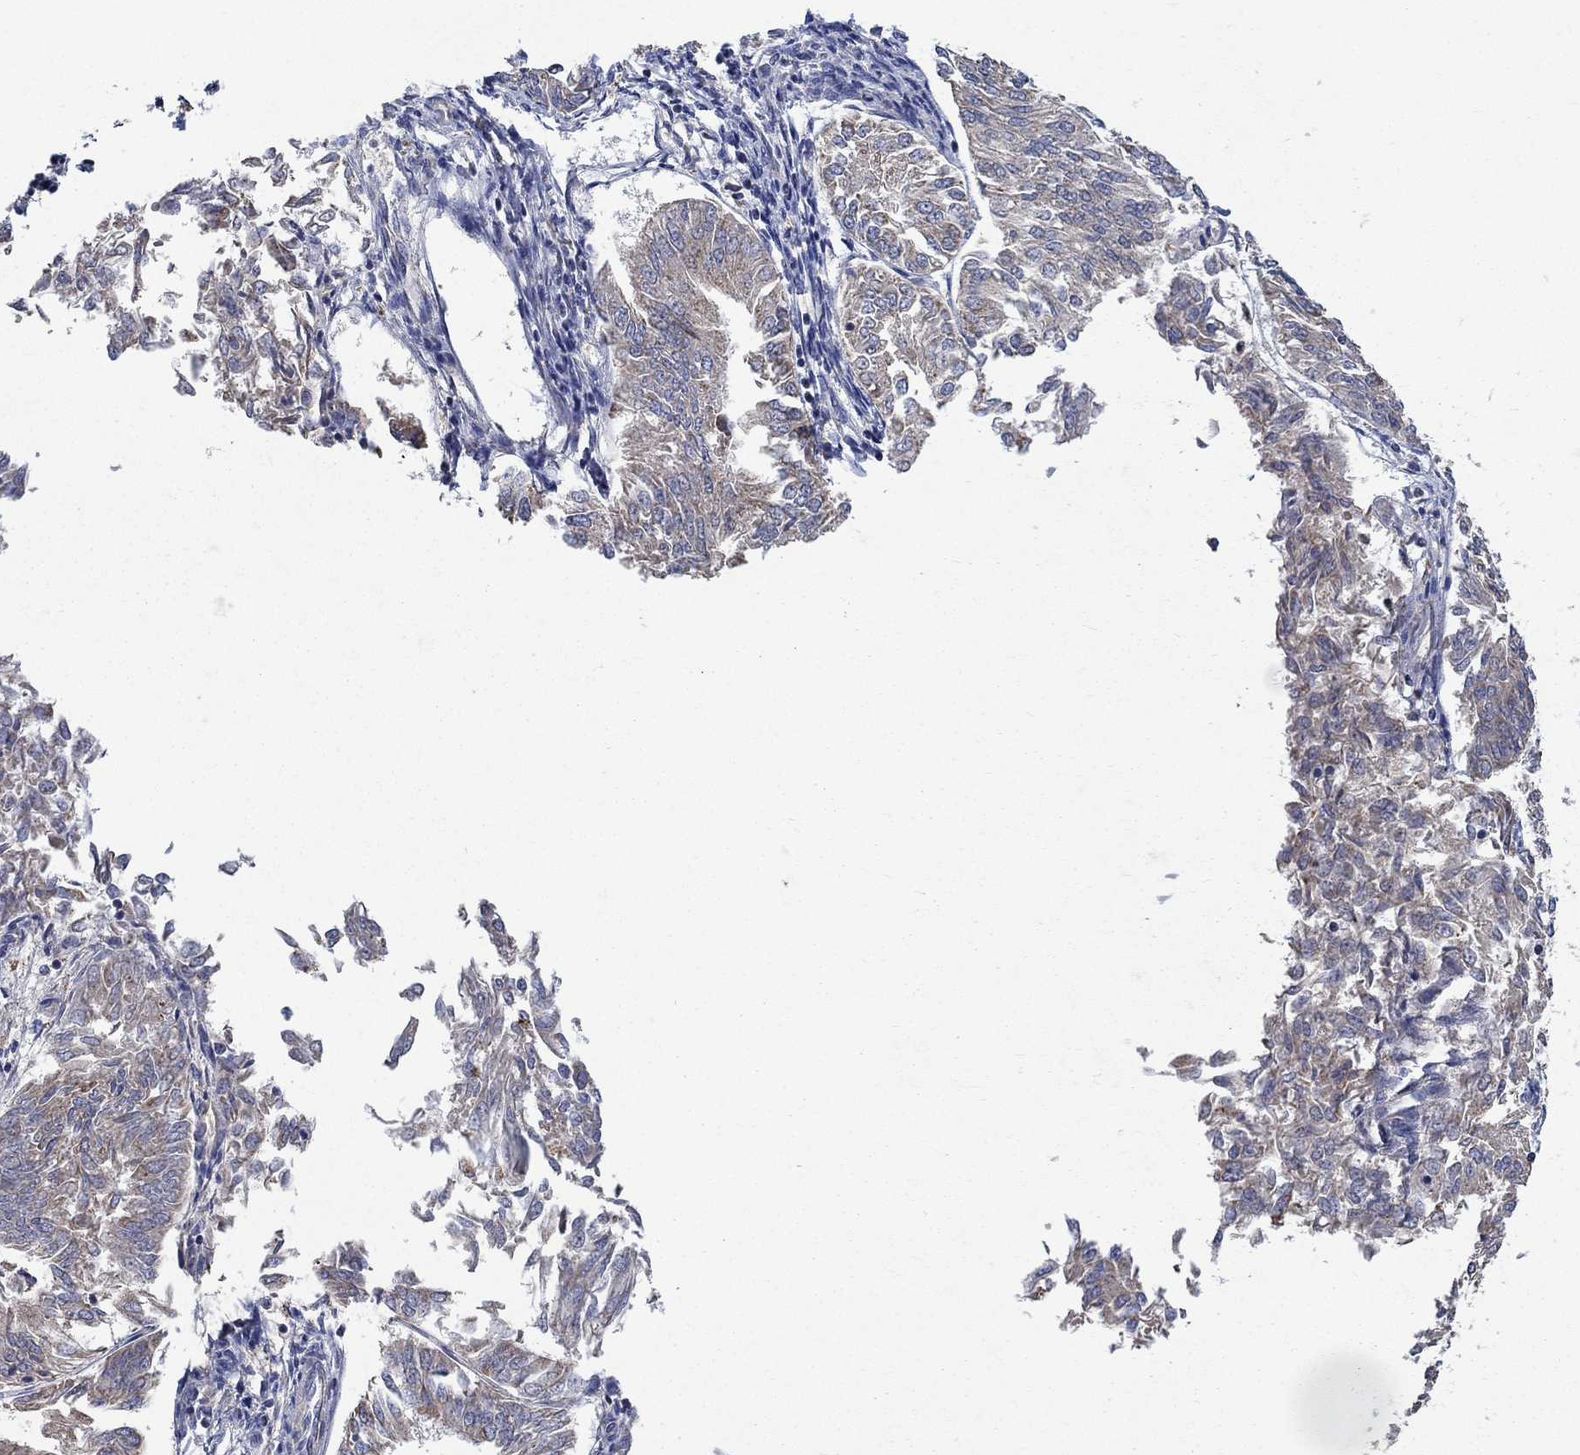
{"staining": {"intensity": "weak", "quantity": "25%-75%", "location": "cytoplasmic/membranous"}, "tissue": "endometrial cancer", "cell_type": "Tumor cells", "image_type": "cancer", "snomed": [{"axis": "morphology", "description": "Adenocarcinoma, NOS"}, {"axis": "topography", "description": "Endometrium"}], "caption": "Immunohistochemical staining of human endometrial adenocarcinoma demonstrates low levels of weak cytoplasmic/membranous protein positivity in about 25%-75% of tumor cells.", "gene": "UGT8", "patient": {"sex": "female", "age": 58}}